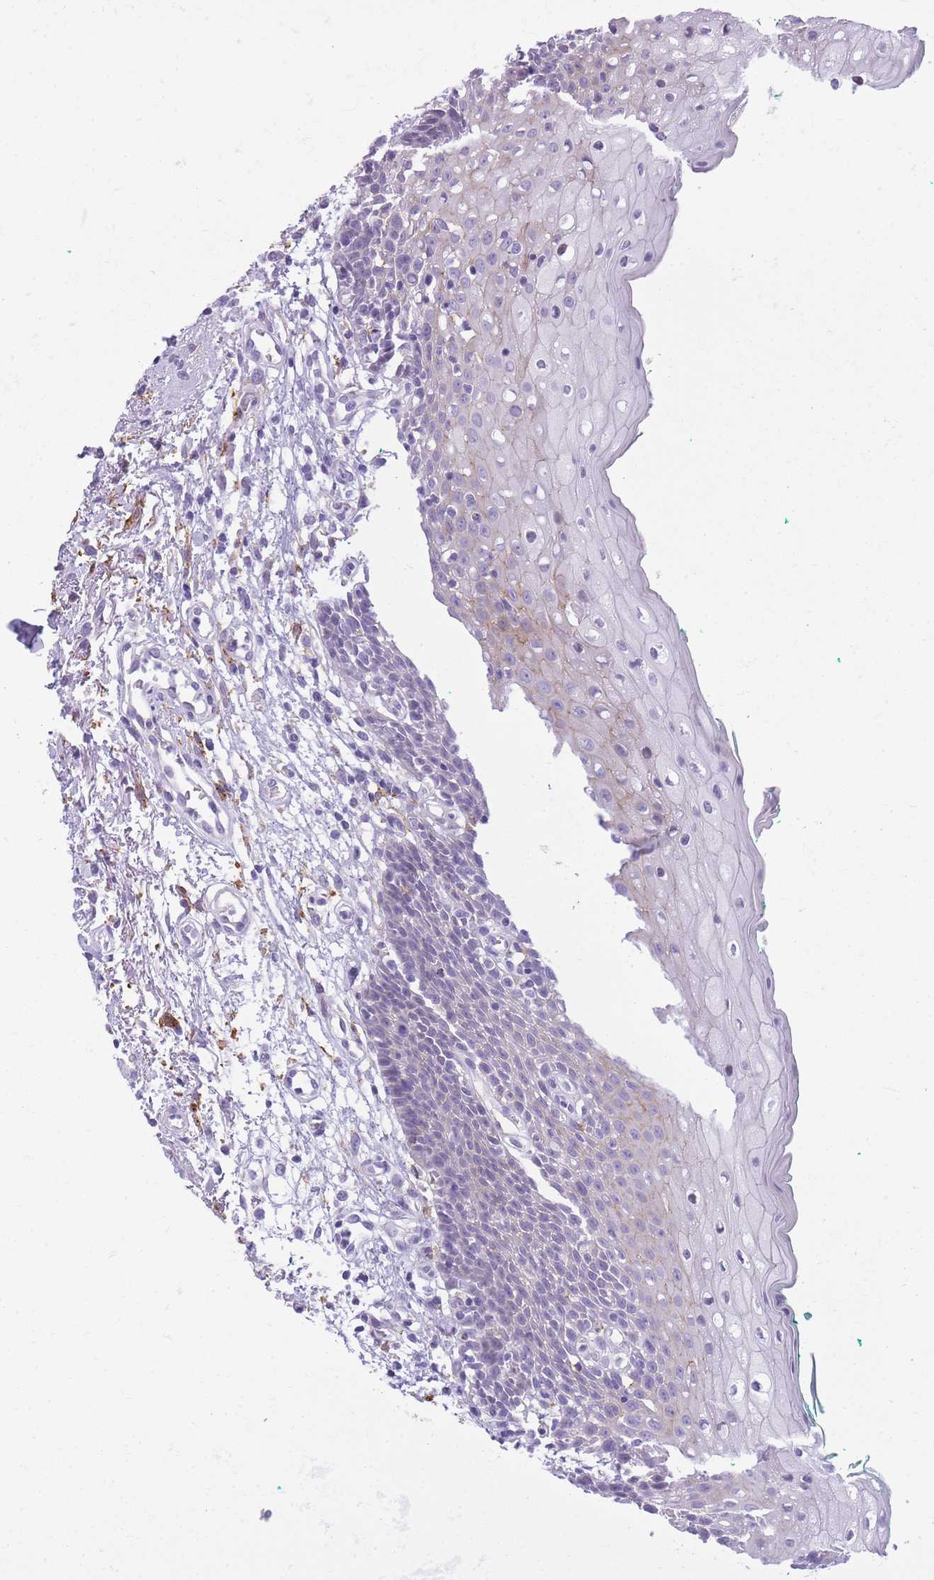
{"staining": {"intensity": "weak", "quantity": "<25%", "location": "cytoplasmic/membranous"}, "tissue": "oral mucosa", "cell_type": "Squamous epithelial cells", "image_type": "normal", "snomed": [{"axis": "morphology", "description": "Normal tissue, NOS"}, {"axis": "morphology", "description": "Squamous cell carcinoma, NOS"}, {"axis": "topography", "description": "Oral tissue"}, {"axis": "topography", "description": "Tounge, NOS"}, {"axis": "topography", "description": "Head-Neck"}], "caption": "A histopathology image of oral mucosa stained for a protein displays no brown staining in squamous epithelial cells.", "gene": "RADX", "patient": {"sex": "male", "age": 79}}